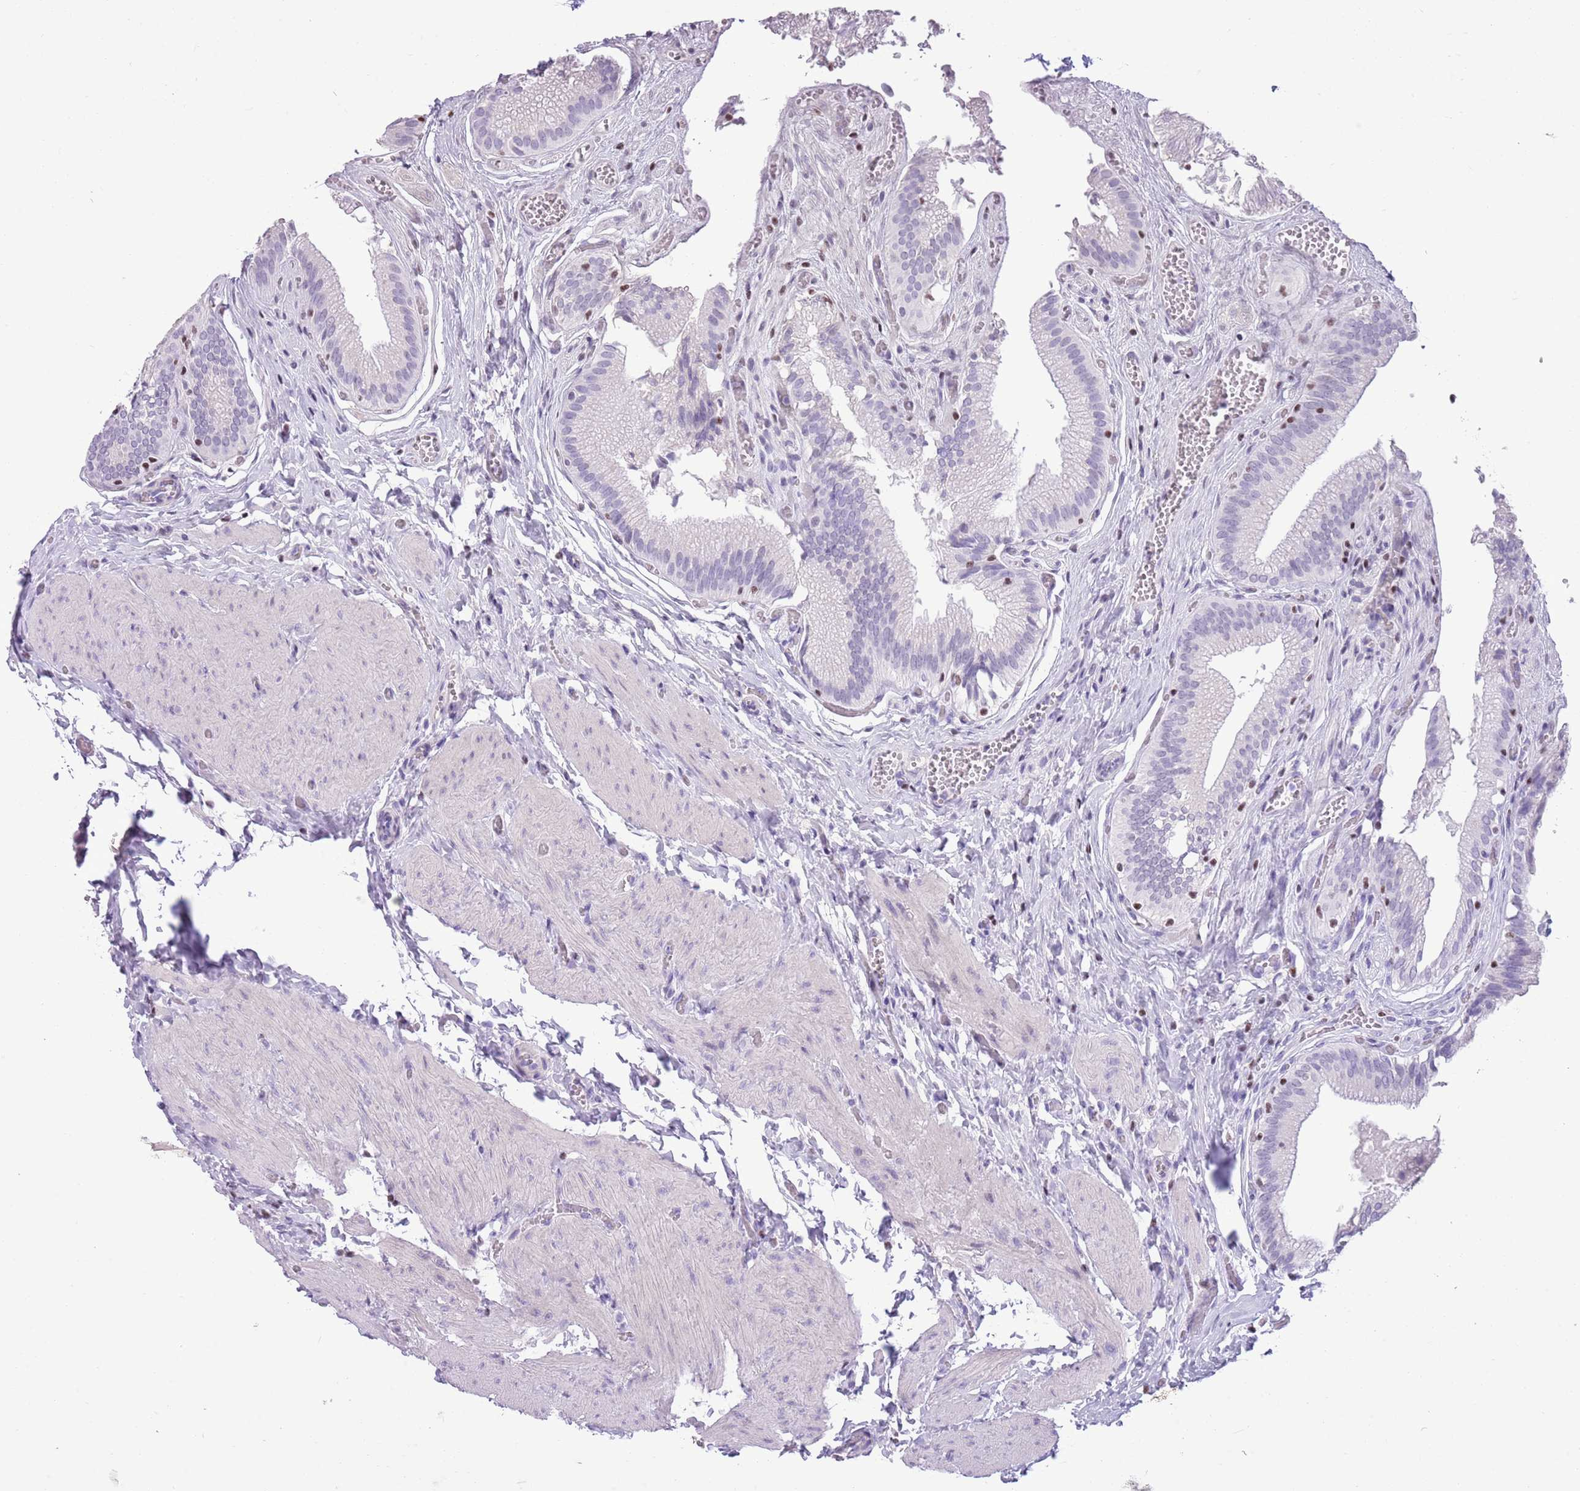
{"staining": {"intensity": "negative", "quantity": "none", "location": "none"}, "tissue": "gallbladder", "cell_type": "Glandular cells", "image_type": "normal", "snomed": [{"axis": "morphology", "description": "Normal tissue, NOS"}, {"axis": "topography", "description": "Gallbladder"}, {"axis": "topography", "description": "Peripheral nerve tissue"}], "caption": "This is an immunohistochemistry image of unremarkable human gallbladder. There is no expression in glandular cells.", "gene": "BCL11B", "patient": {"sex": "male", "age": 17}}